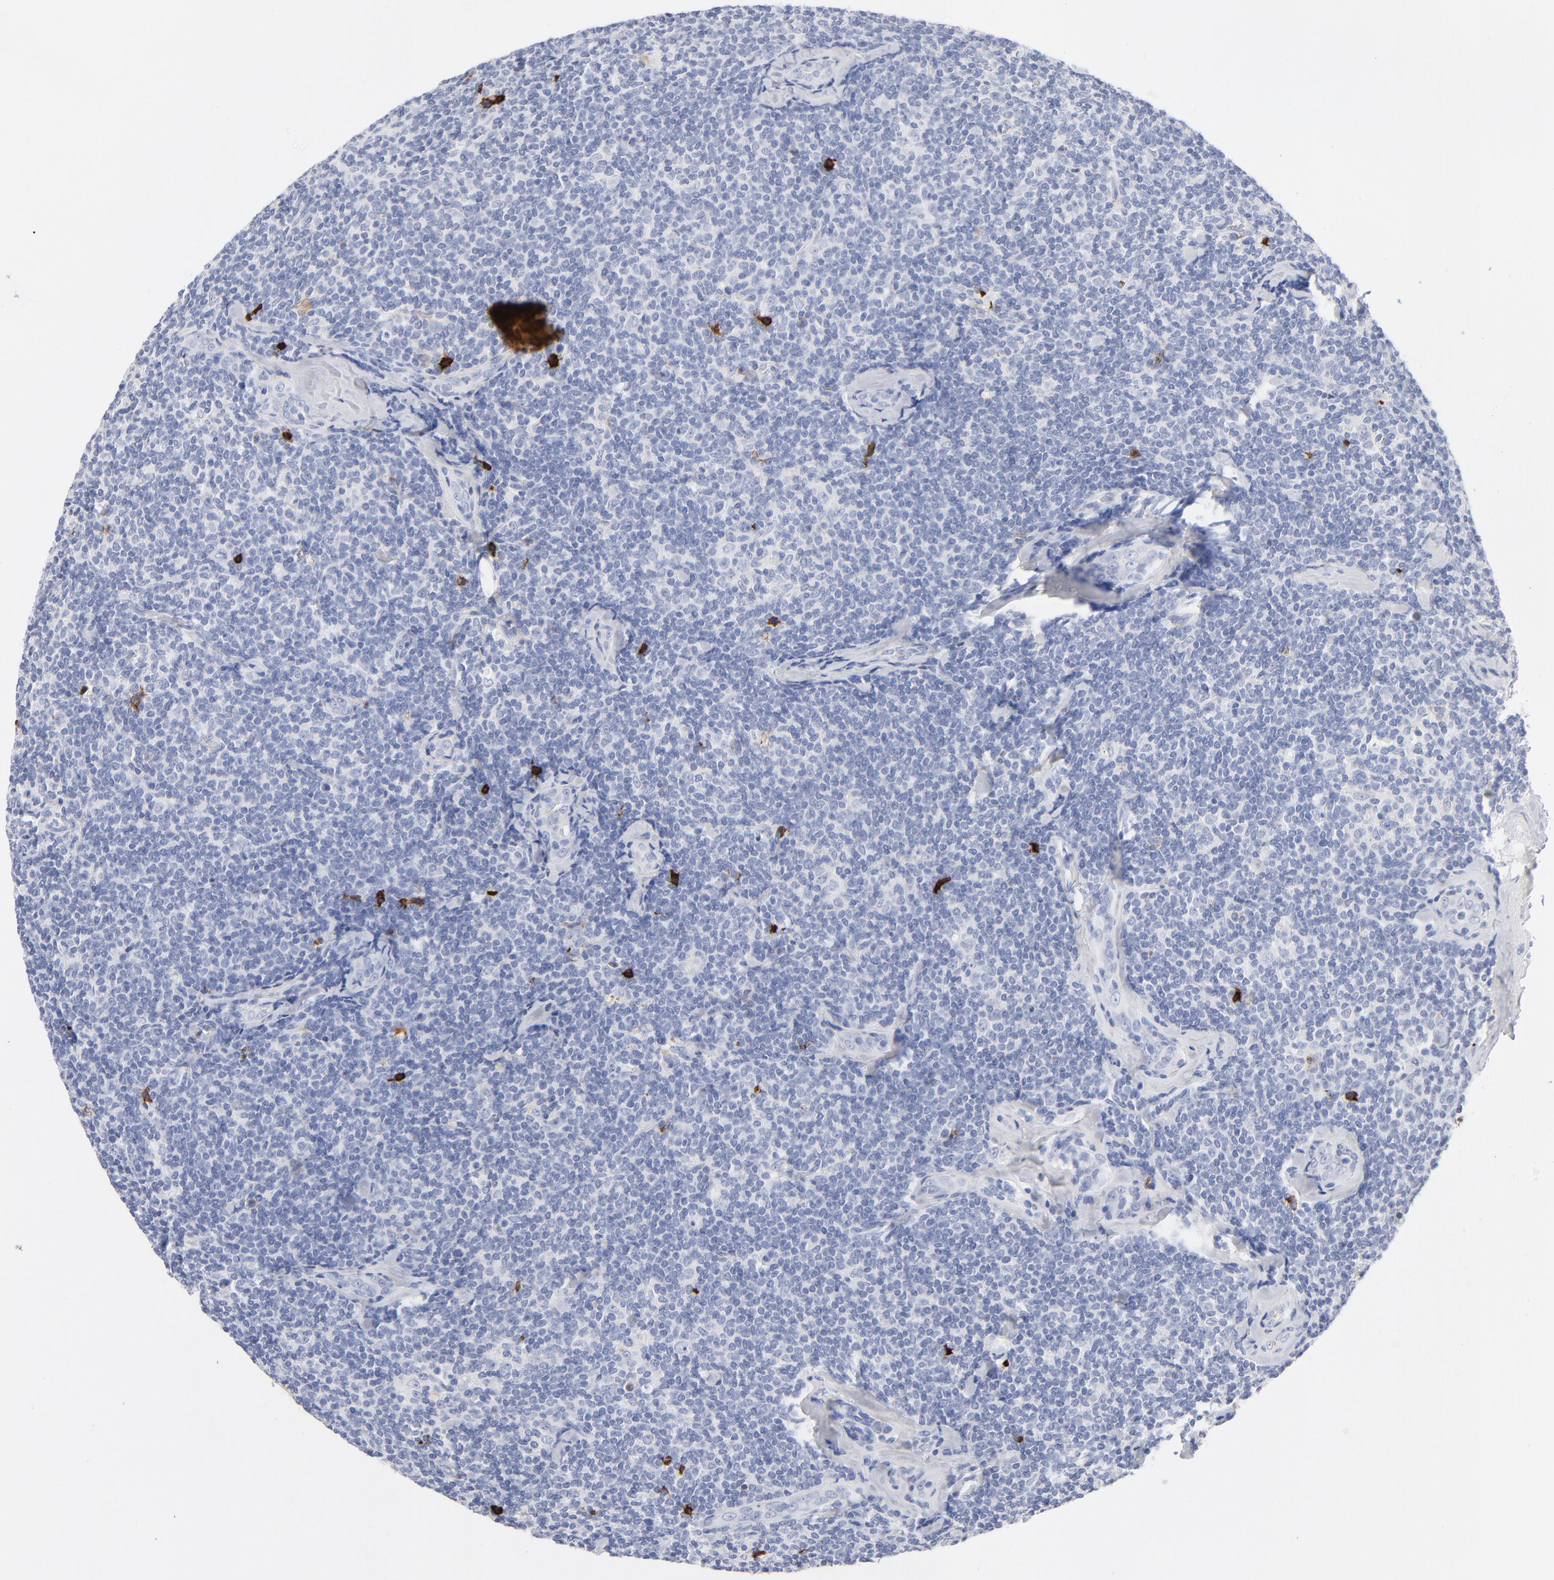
{"staining": {"intensity": "negative", "quantity": "none", "location": "none"}, "tissue": "lymphoma", "cell_type": "Tumor cells", "image_type": "cancer", "snomed": [{"axis": "morphology", "description": "Malignant lymphoma, non-Hodgkin's type, Low grade"}, {"axis": "topography", "description": "Lymph node"}], "caption": "There is no significant expression in tumor cells of malignant lymphoma, non-Hodgkin's type (low-grade).", "gene": "APOH", "patient": {"sex": "female", "age": 56}}